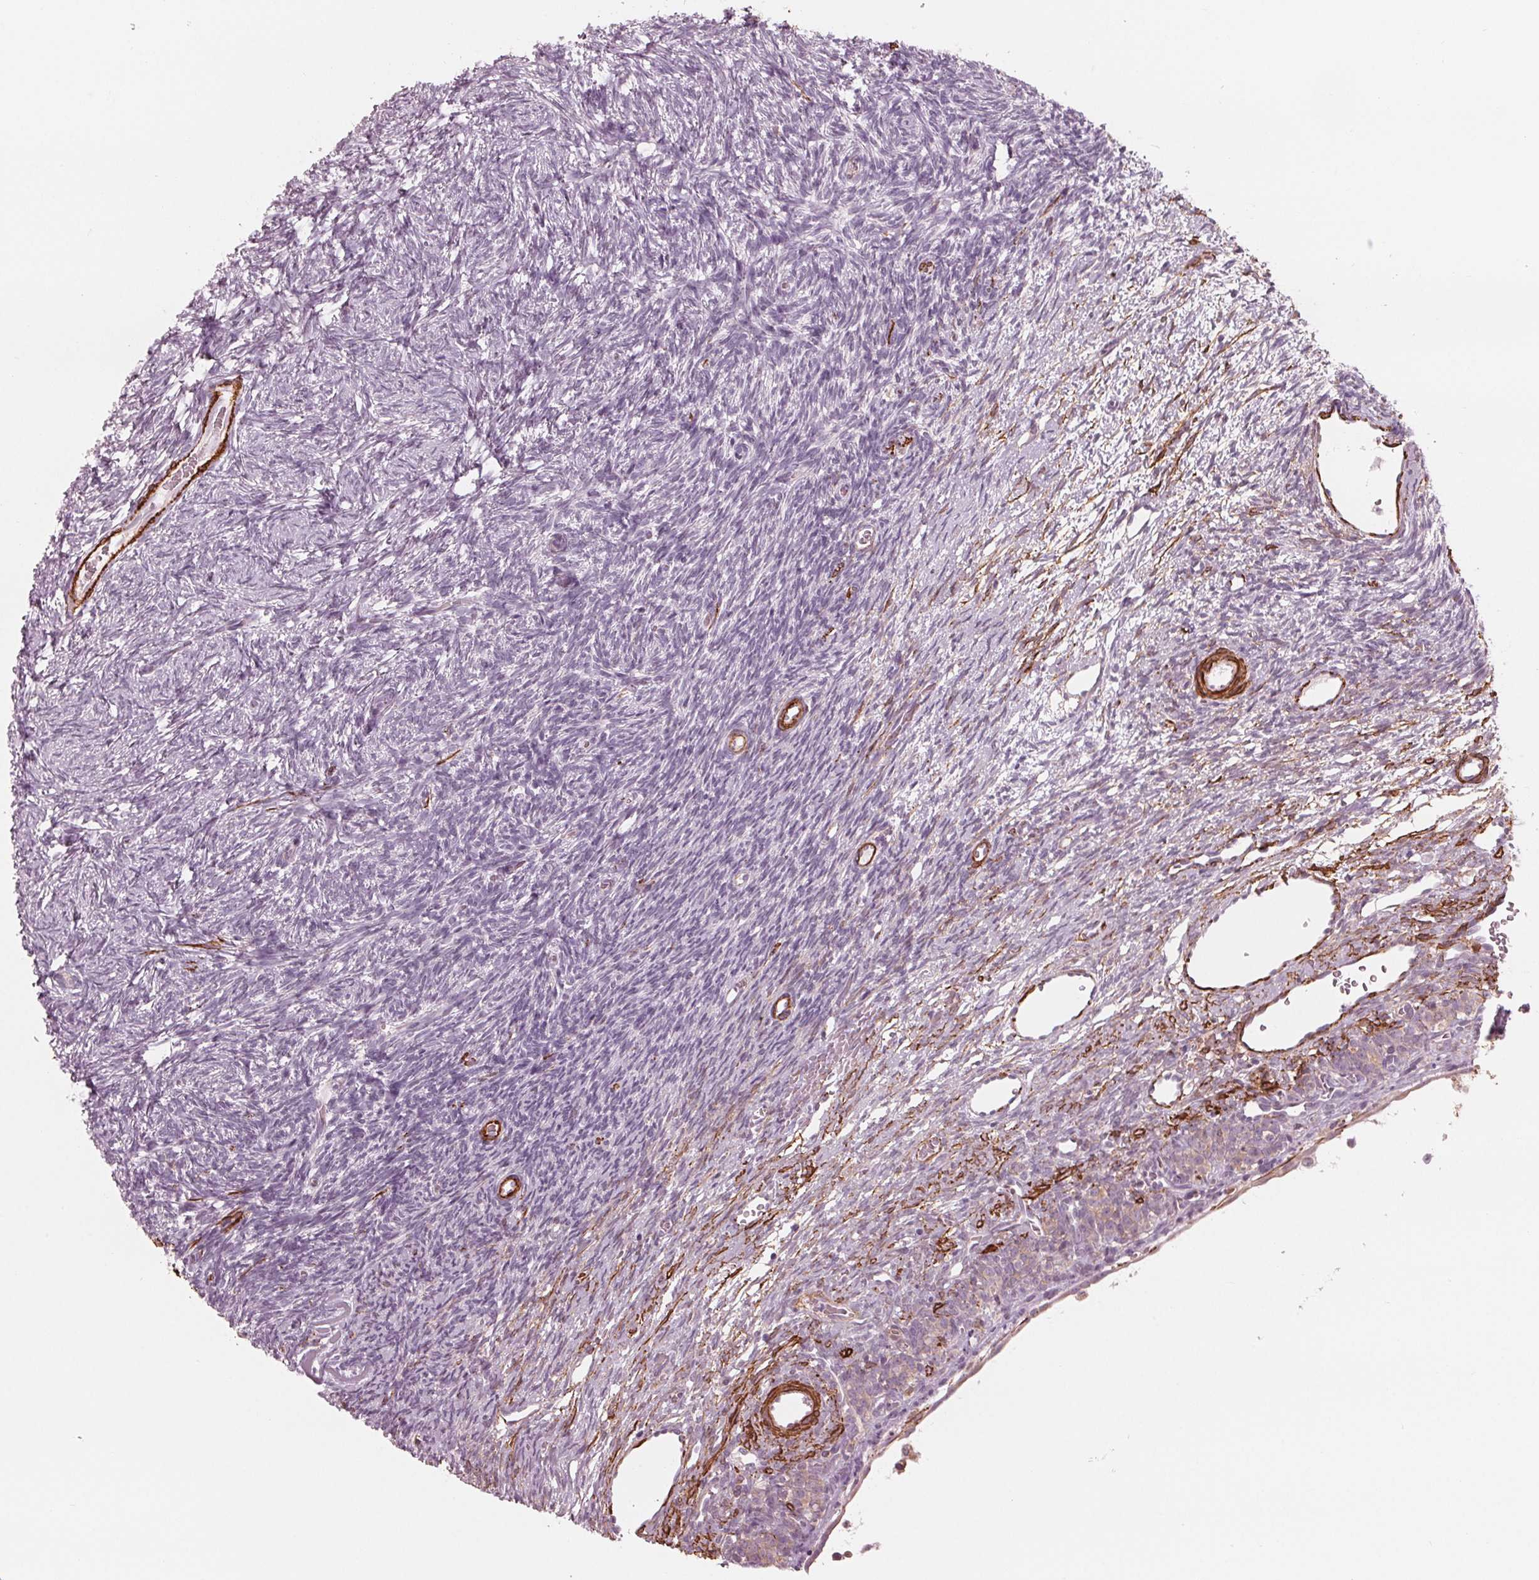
{"staining": {"intensity": "negative", "quantity": "none", "location": "none"}, "tissue": "ovary", "cell_type": "Ovarian stroma cells", "image_type": "normal", "snomed": [{"axis": "morphology", "description": "Normal tissue, NOS"}, {"axis": "topography", "description": "Ovary"}], "caption": "An immunohistochemistry photomicrograph of benign ovary is shown. There is no staining in ovarian stroma cells of ovary.", "gene": "MIER3", "patient": {"sex": "female", "age": 34}}